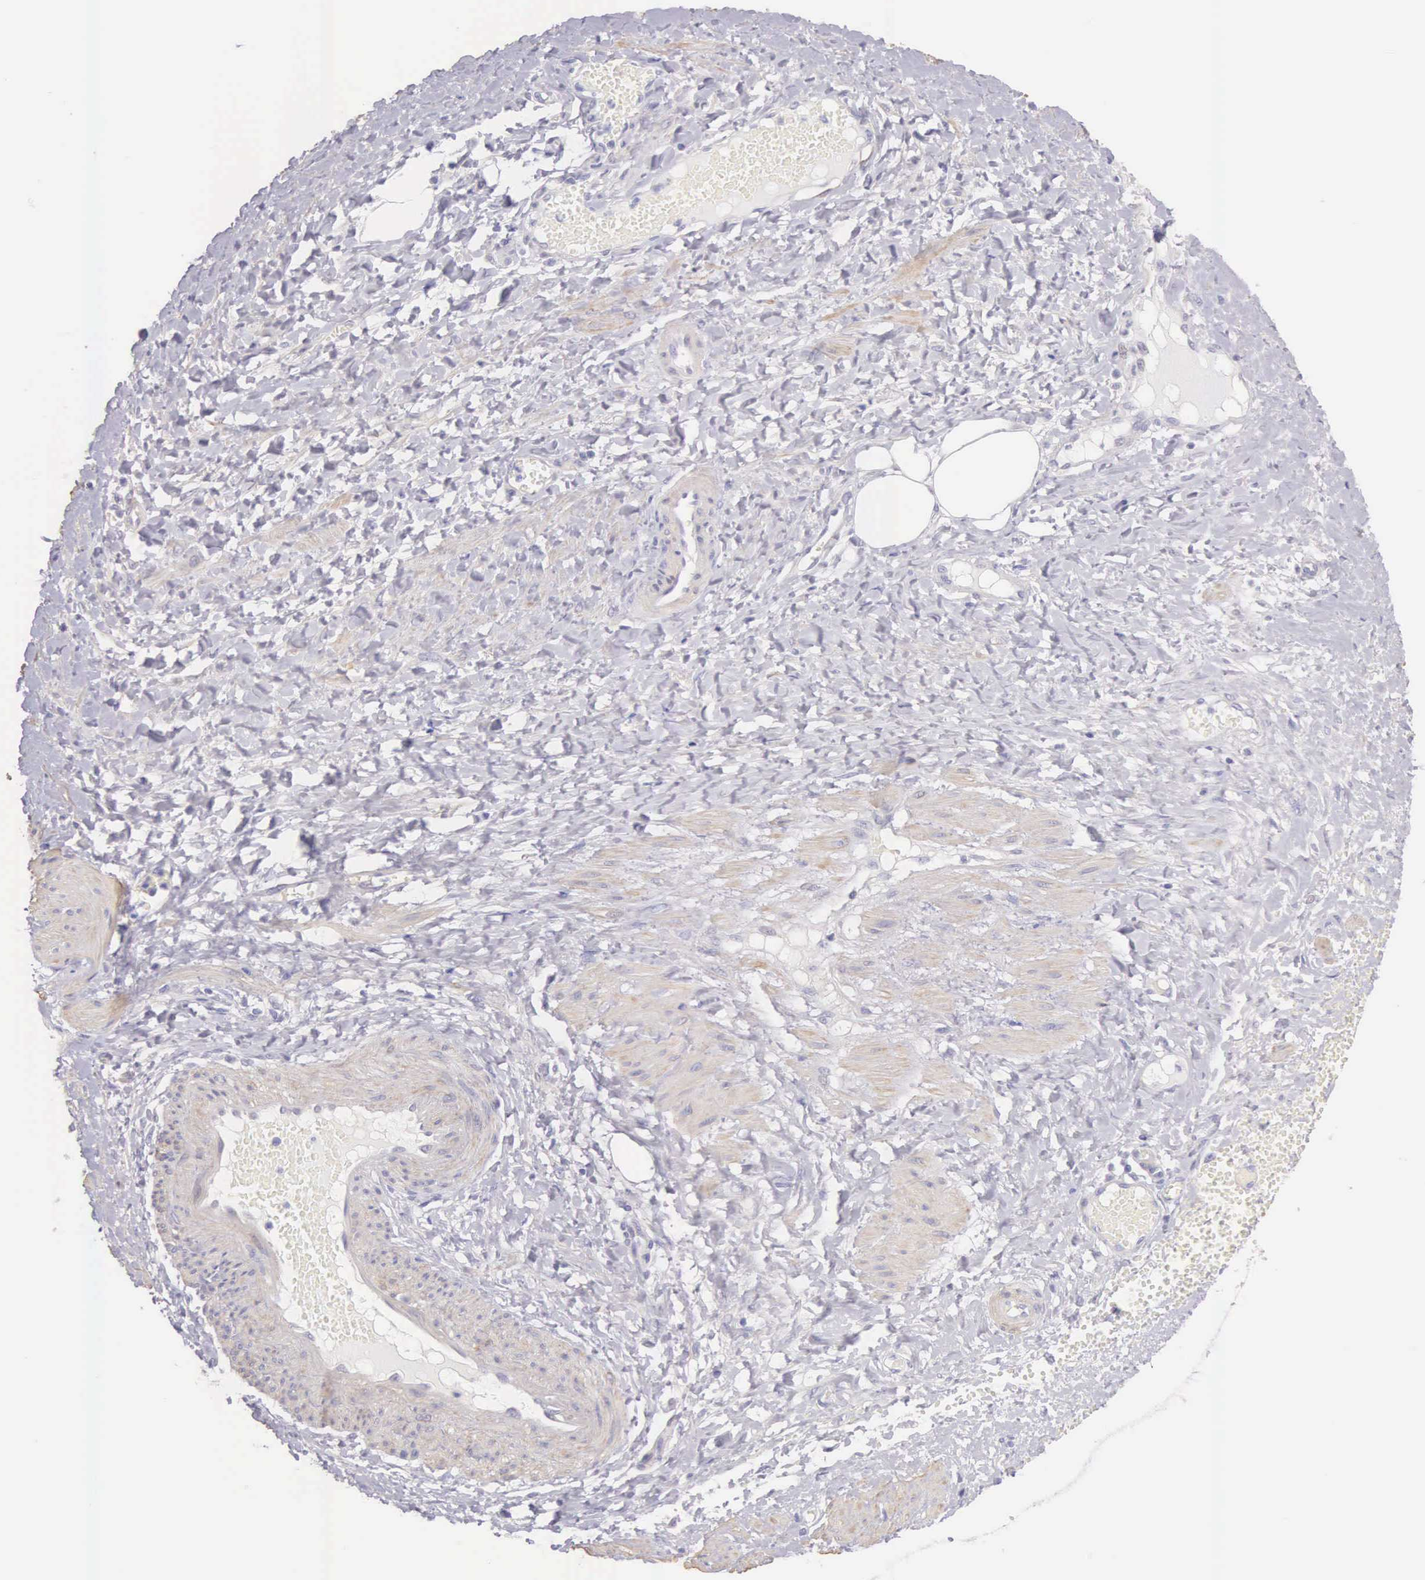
{"staining": {"intensity": "weak", "quantity": ">75%", "location": "cytoplasmic/membranous"}, "tissue": "smooth muscle", "cell_type": "Smooth muscle cells", "image_type": "normal", "snomed": [{"axis": "morphology", "description": "Normal tissue, NOS"}, {"axis": "topography", "description": "Uterus"}], "caption": "Unremarkable smooth muscle exhibits weak cytoplasmic/membranous staining in about >75% of smooth muscle cells, visualized by immunohistochemistry.", "gene": "ARFGAP3", "patient": {"sex": "female", "age": 56}}